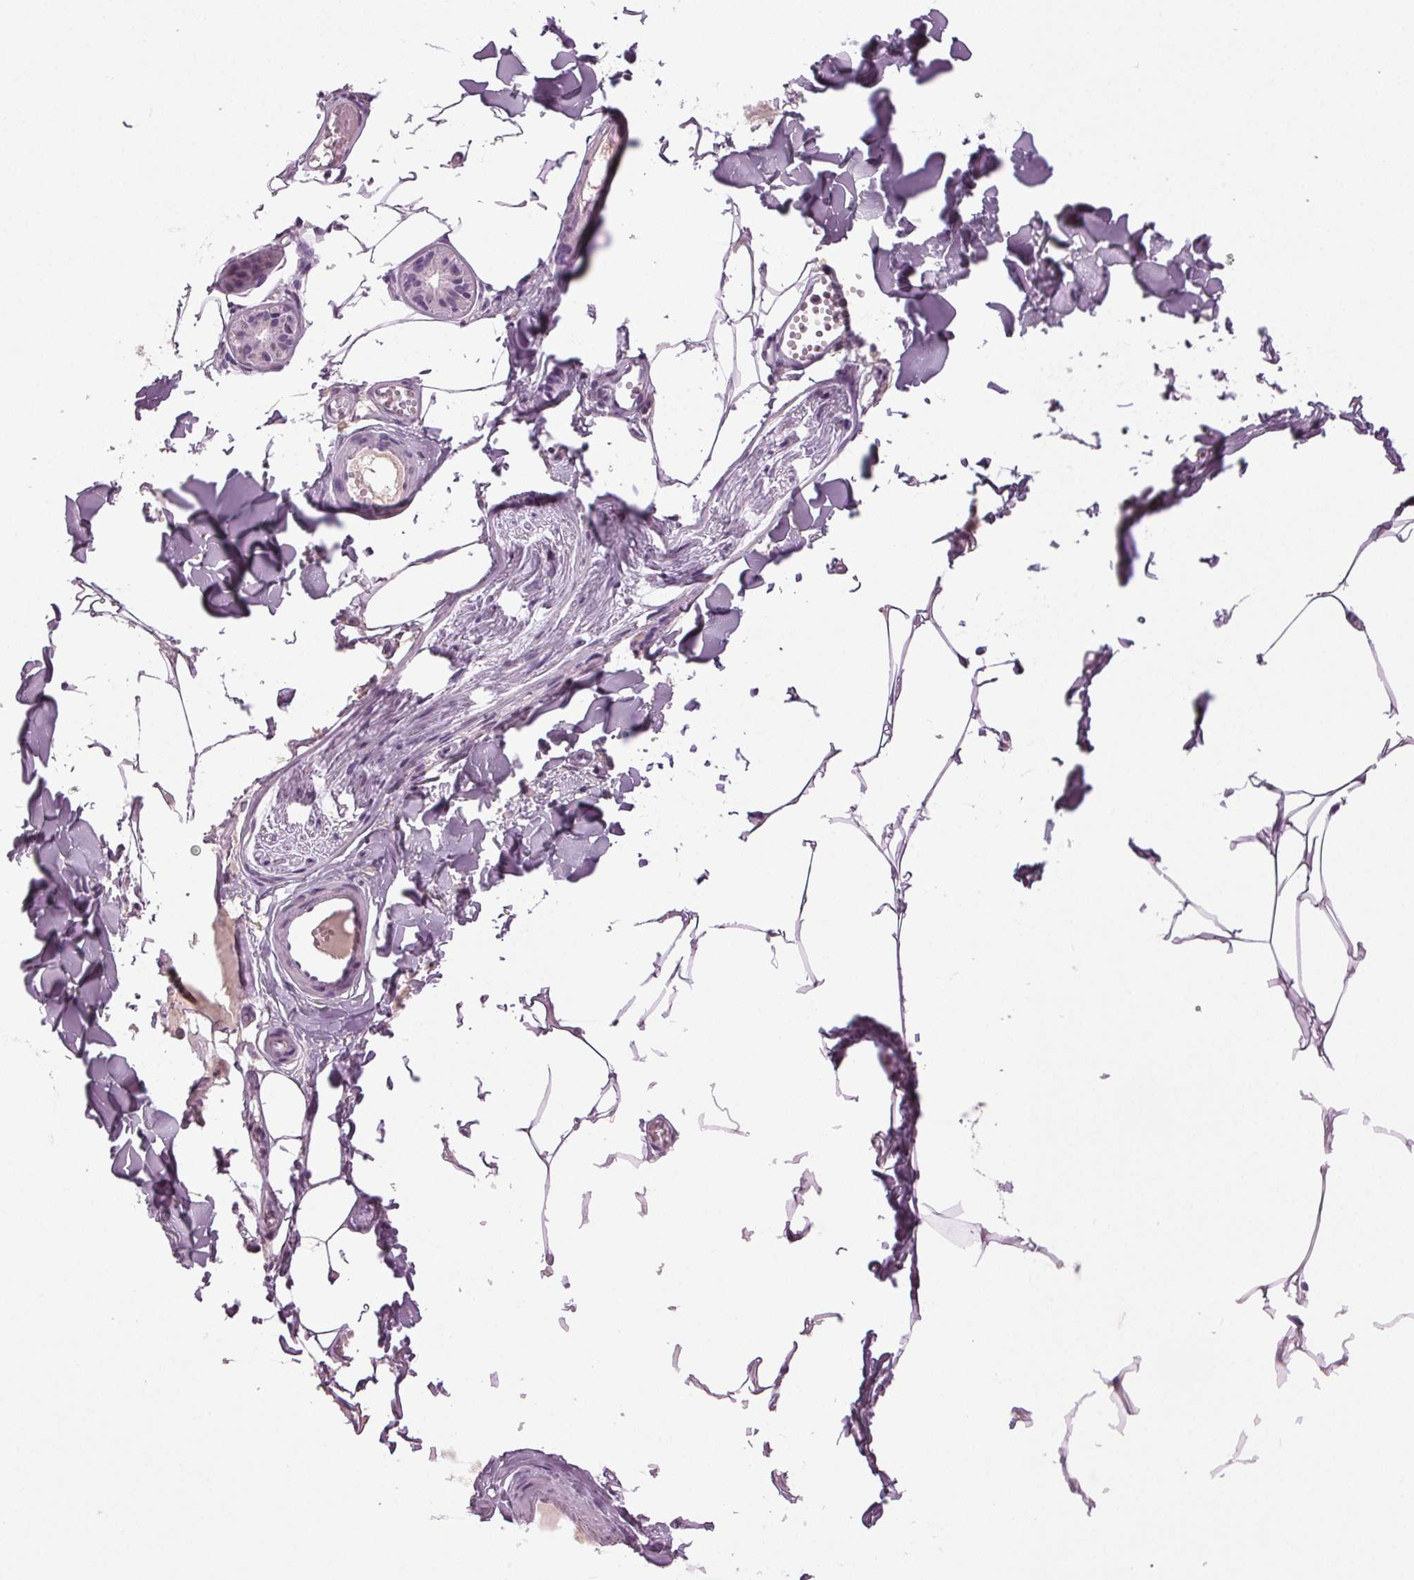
{"staining": {"intensity": "negative", "quantity": "none", "location": "none"}, "tissue": "adipose tissue", "cell_type": "Adipocytes", "image_type": "normal", "snomed": [{"axis": "morphology", "description": "Normal tissue, NOS"}, {"axis": "topography", "description": "Skin"}, {"axis": "topography", "description": "Peripheral nerve tissue"}], "caption": "Human adipose tissue stained for a protein using immunohistochemistry (IHC) demonstrates no staining in adipocytes.", "gene": "DNAH12", "patient": {"sex": "female", "age": 45}}